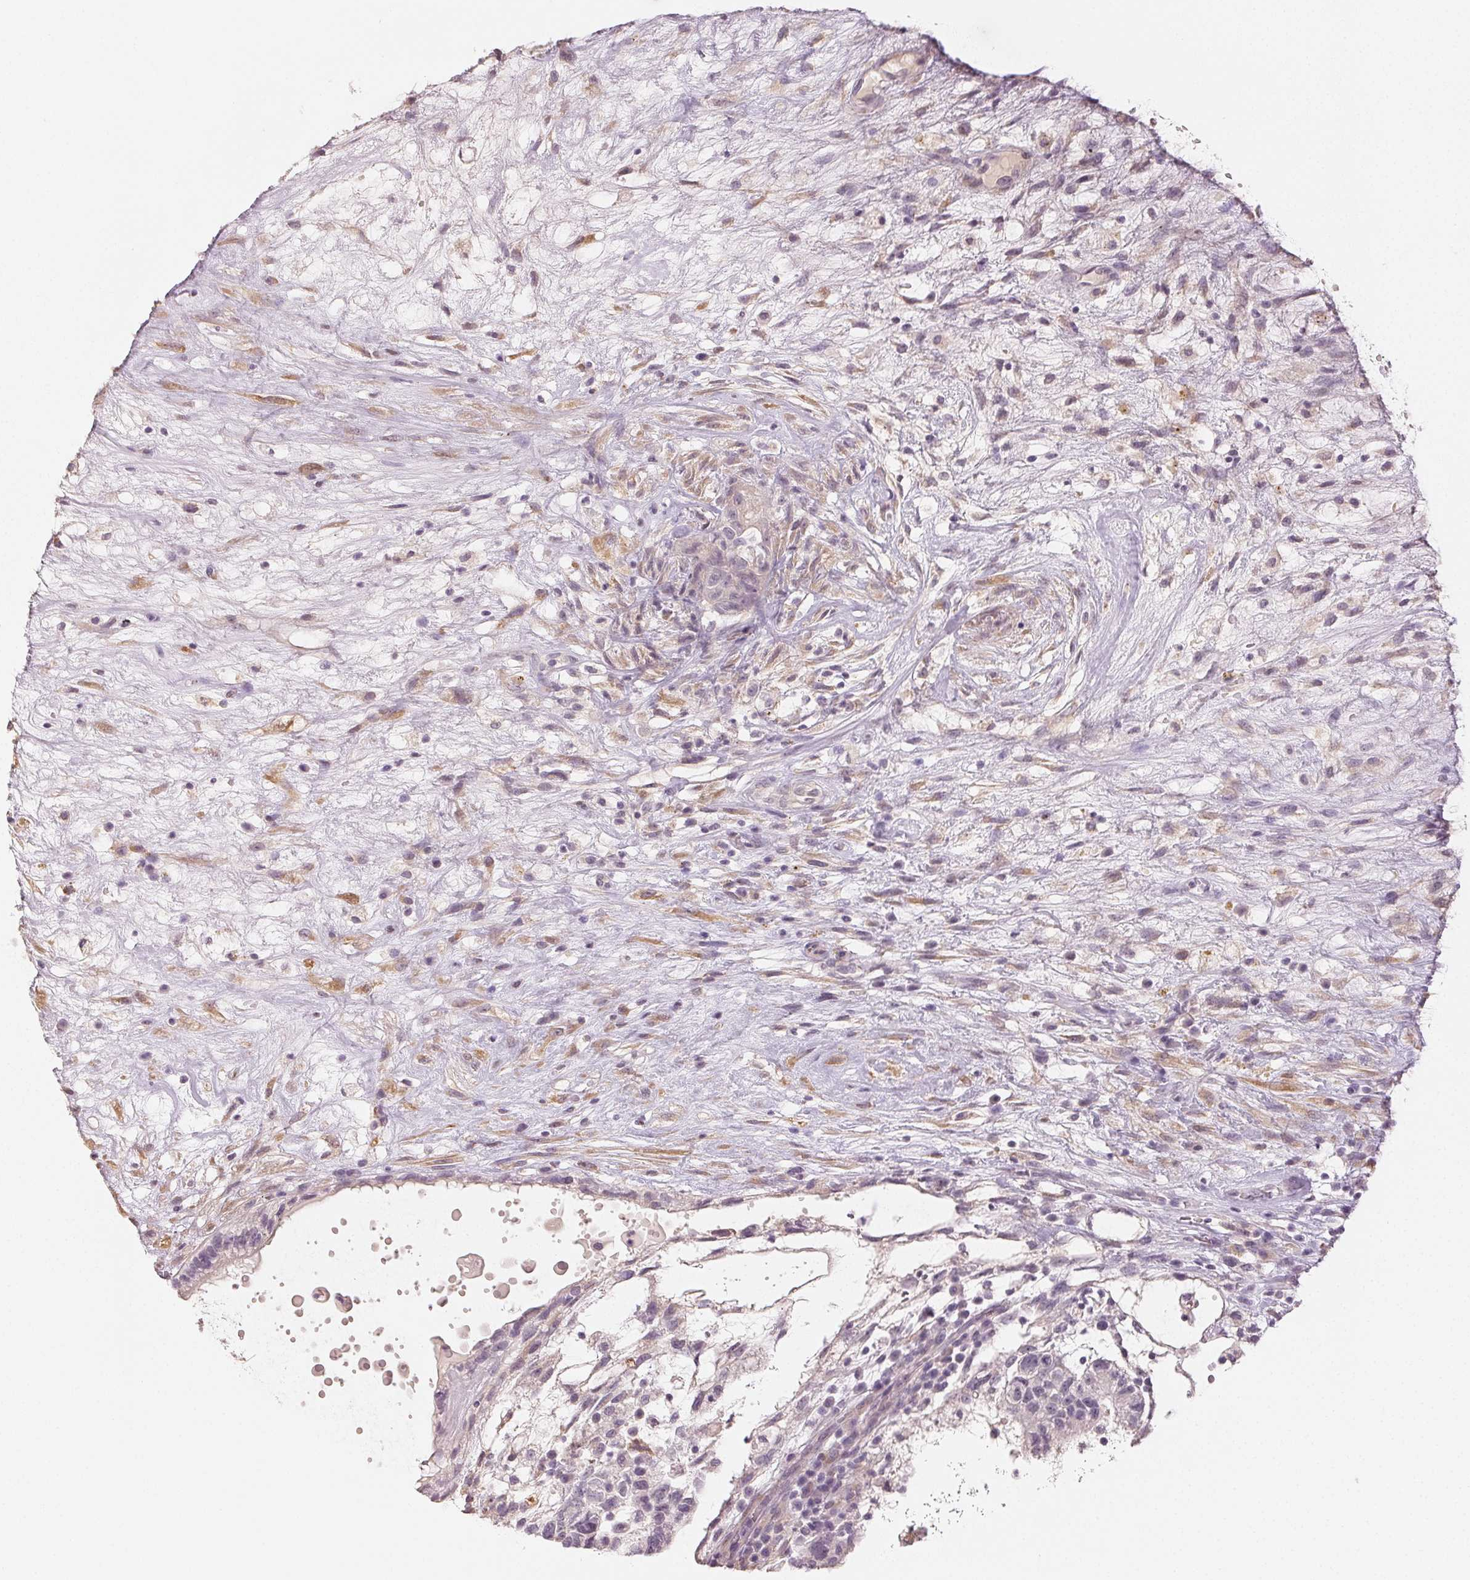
{"staining": {"intensity": "negative", "quantity": "none", "location": "none"}, "tissue": "testis cancer", "cell_type": "Tumor cells", "image_type": "cancer", "snomed": [{"axis": "morphology", "description": "Normal tissue, NOS"}, {"axis": "morphology", "description": "Carcinoma, Embryonal, NOS"}, {"axis": "topography", "description": "Testis"}], "caption": "IHC of human testis cancer exhibits no positivity in tumor cells. (DAB (3,3'-diaminobenzidine) immunohistochemistry (IHC), high magnification).", "gene": "MAP1LC3A", "patient": {"sex": "male", "age": 32}}